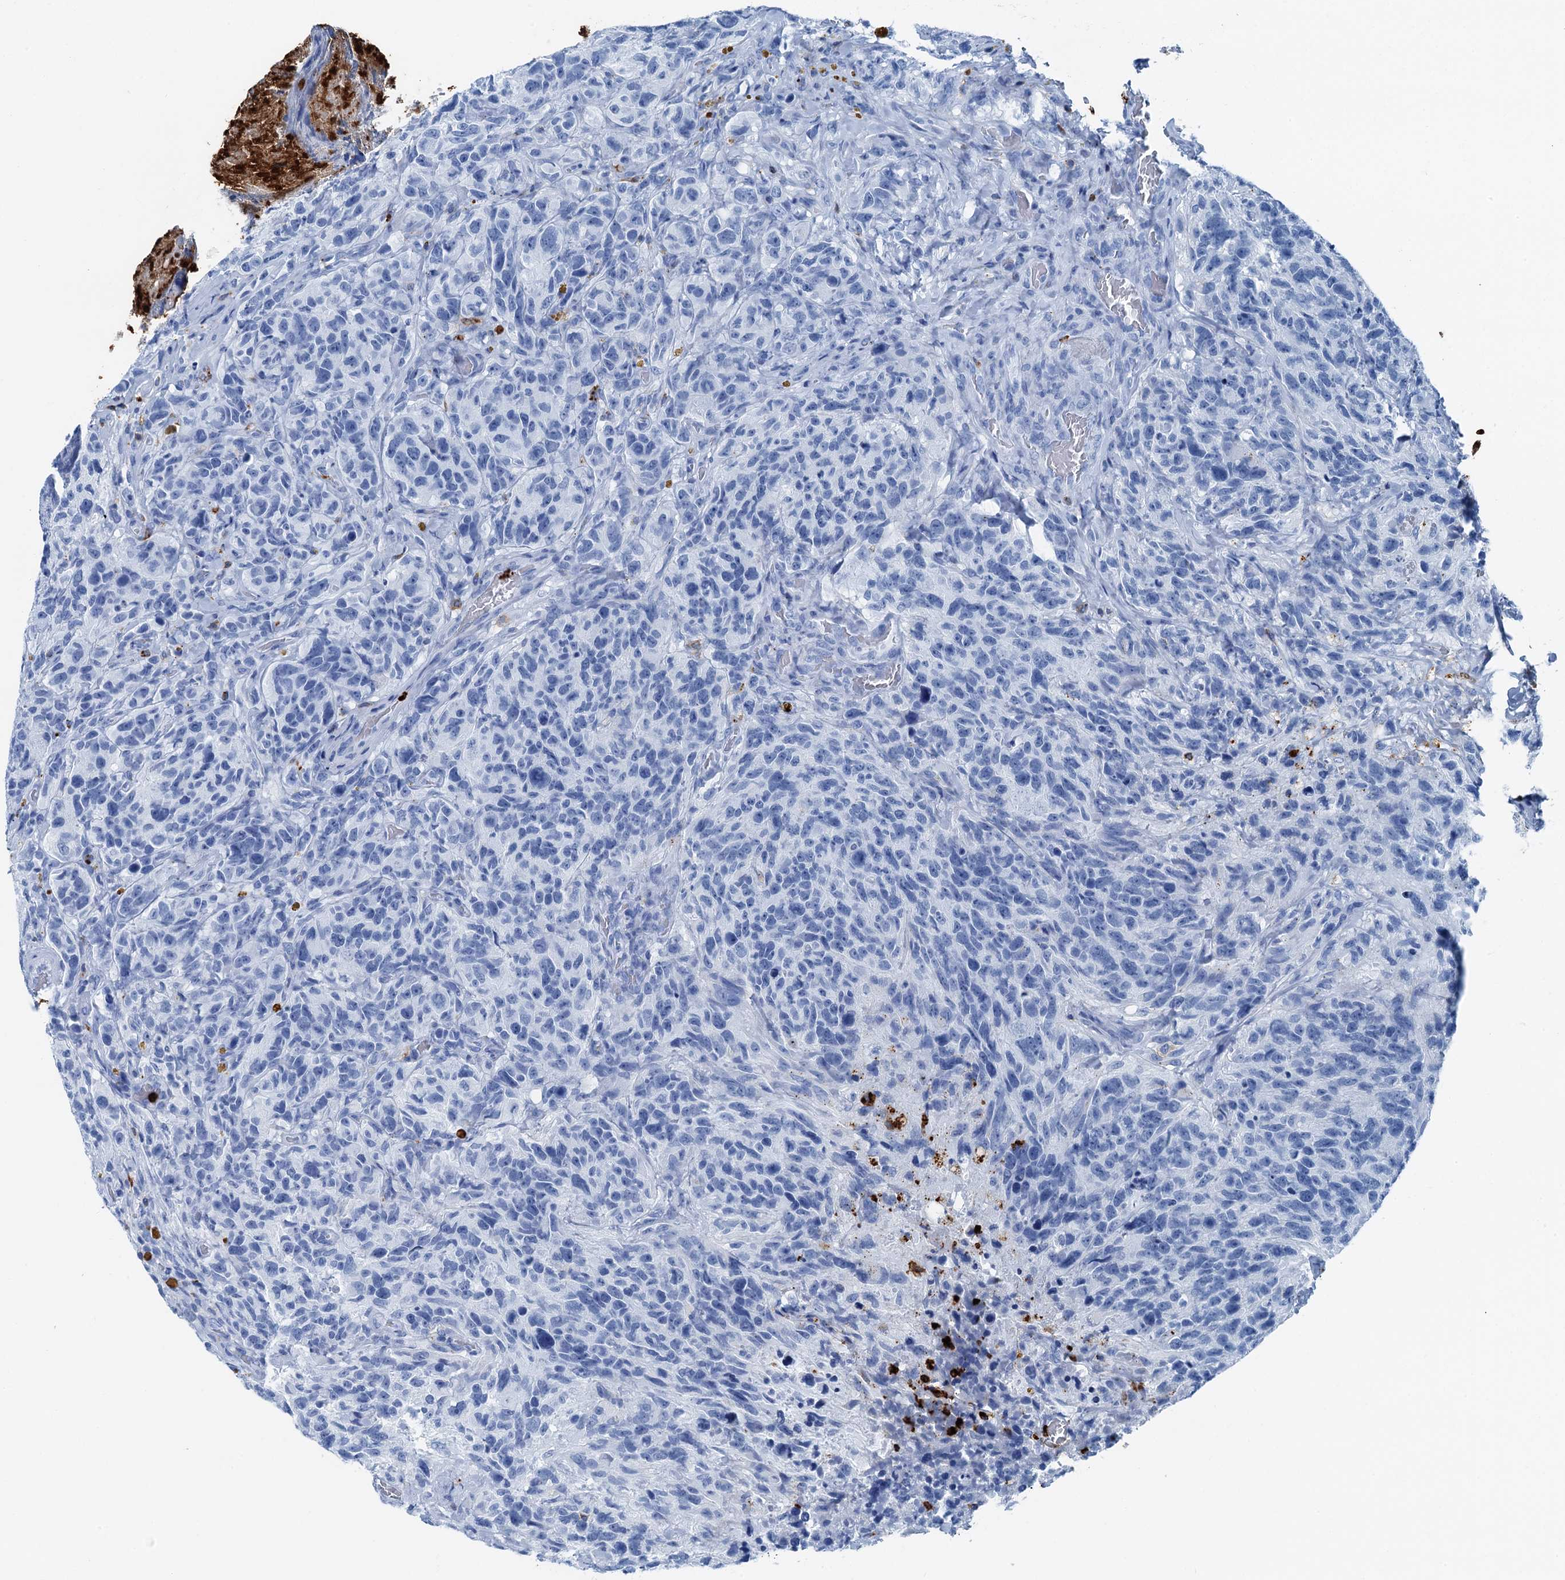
{"staining": {"intensity": "negative", "quantity": "none", "location": "none"}, "tissue": "glioma", "cell_type": "Tumor cells", "image_type": "cancer", "snomed": [{"axis": "morphology", "description": "Glioma, malignant, High grade"}, {"axis": "topography", "description": "Brain"}], "caption": "There is no significant staining in tumor cells of glioma. (Stains: DAB IHC with hematoxylin counter stain, Microscopy: brightfield microscopy at high magnification).", "gene": "PLAC8", "patient": {"sex": "male", "age": 69}}